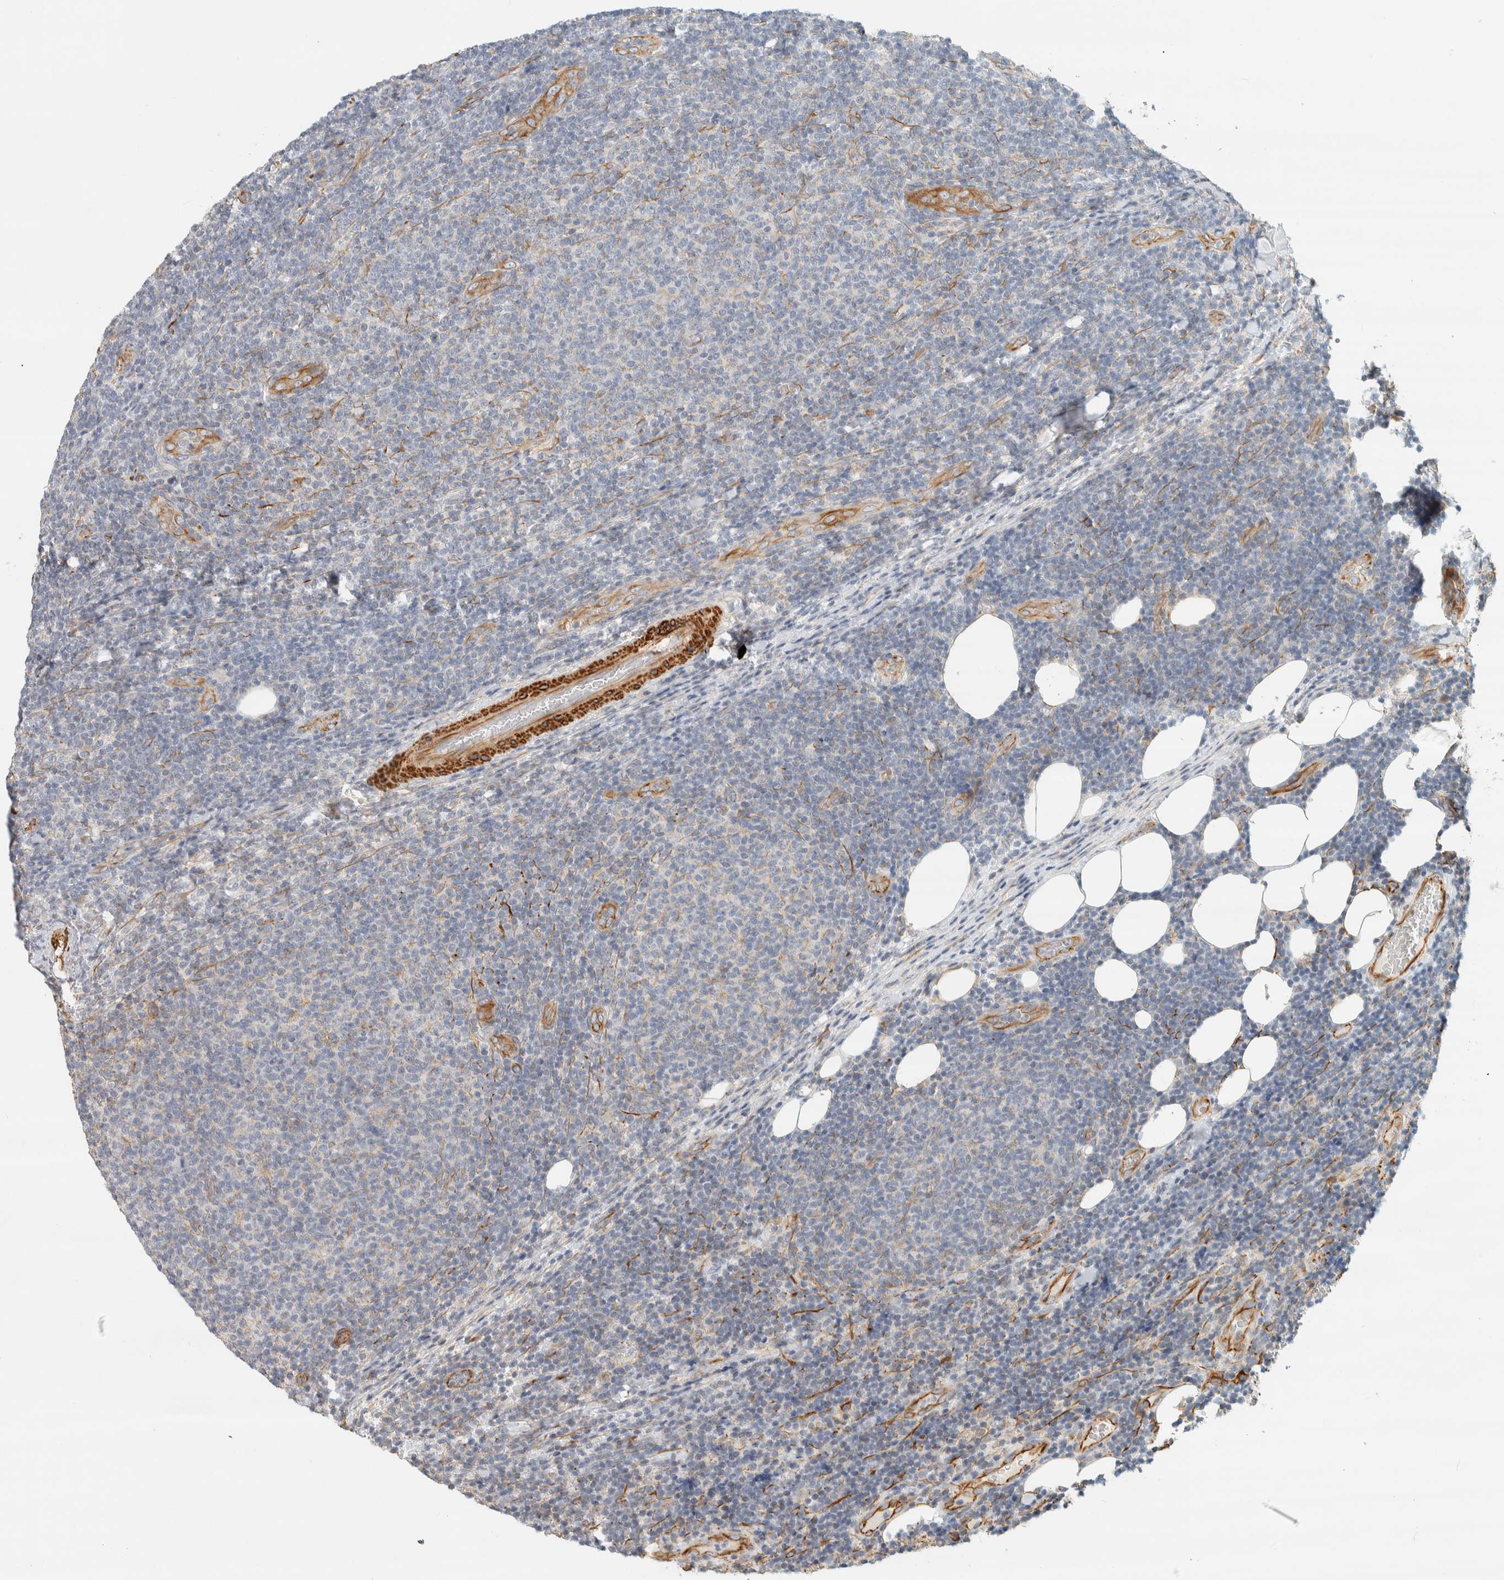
{"staining": {"intensity": "negative", "quantity": "none", "location": "none"}, "tissue": "lymphoma", "cell_type": "Tumor cells", "image_type": "cancer", "snomed": [{"axis": "morphology", "description": "Malignant lymphoma, non-Hodgkin's type, Low grade"}, {"axis": "topography", "description": "Lymph node"}], "caption": "Immunohistochemical staining of human lymphoma demonstrates no significant positivity in tumor cells.", "gene": "CDR2", "patient": {"sex": "male", "age": 66}}